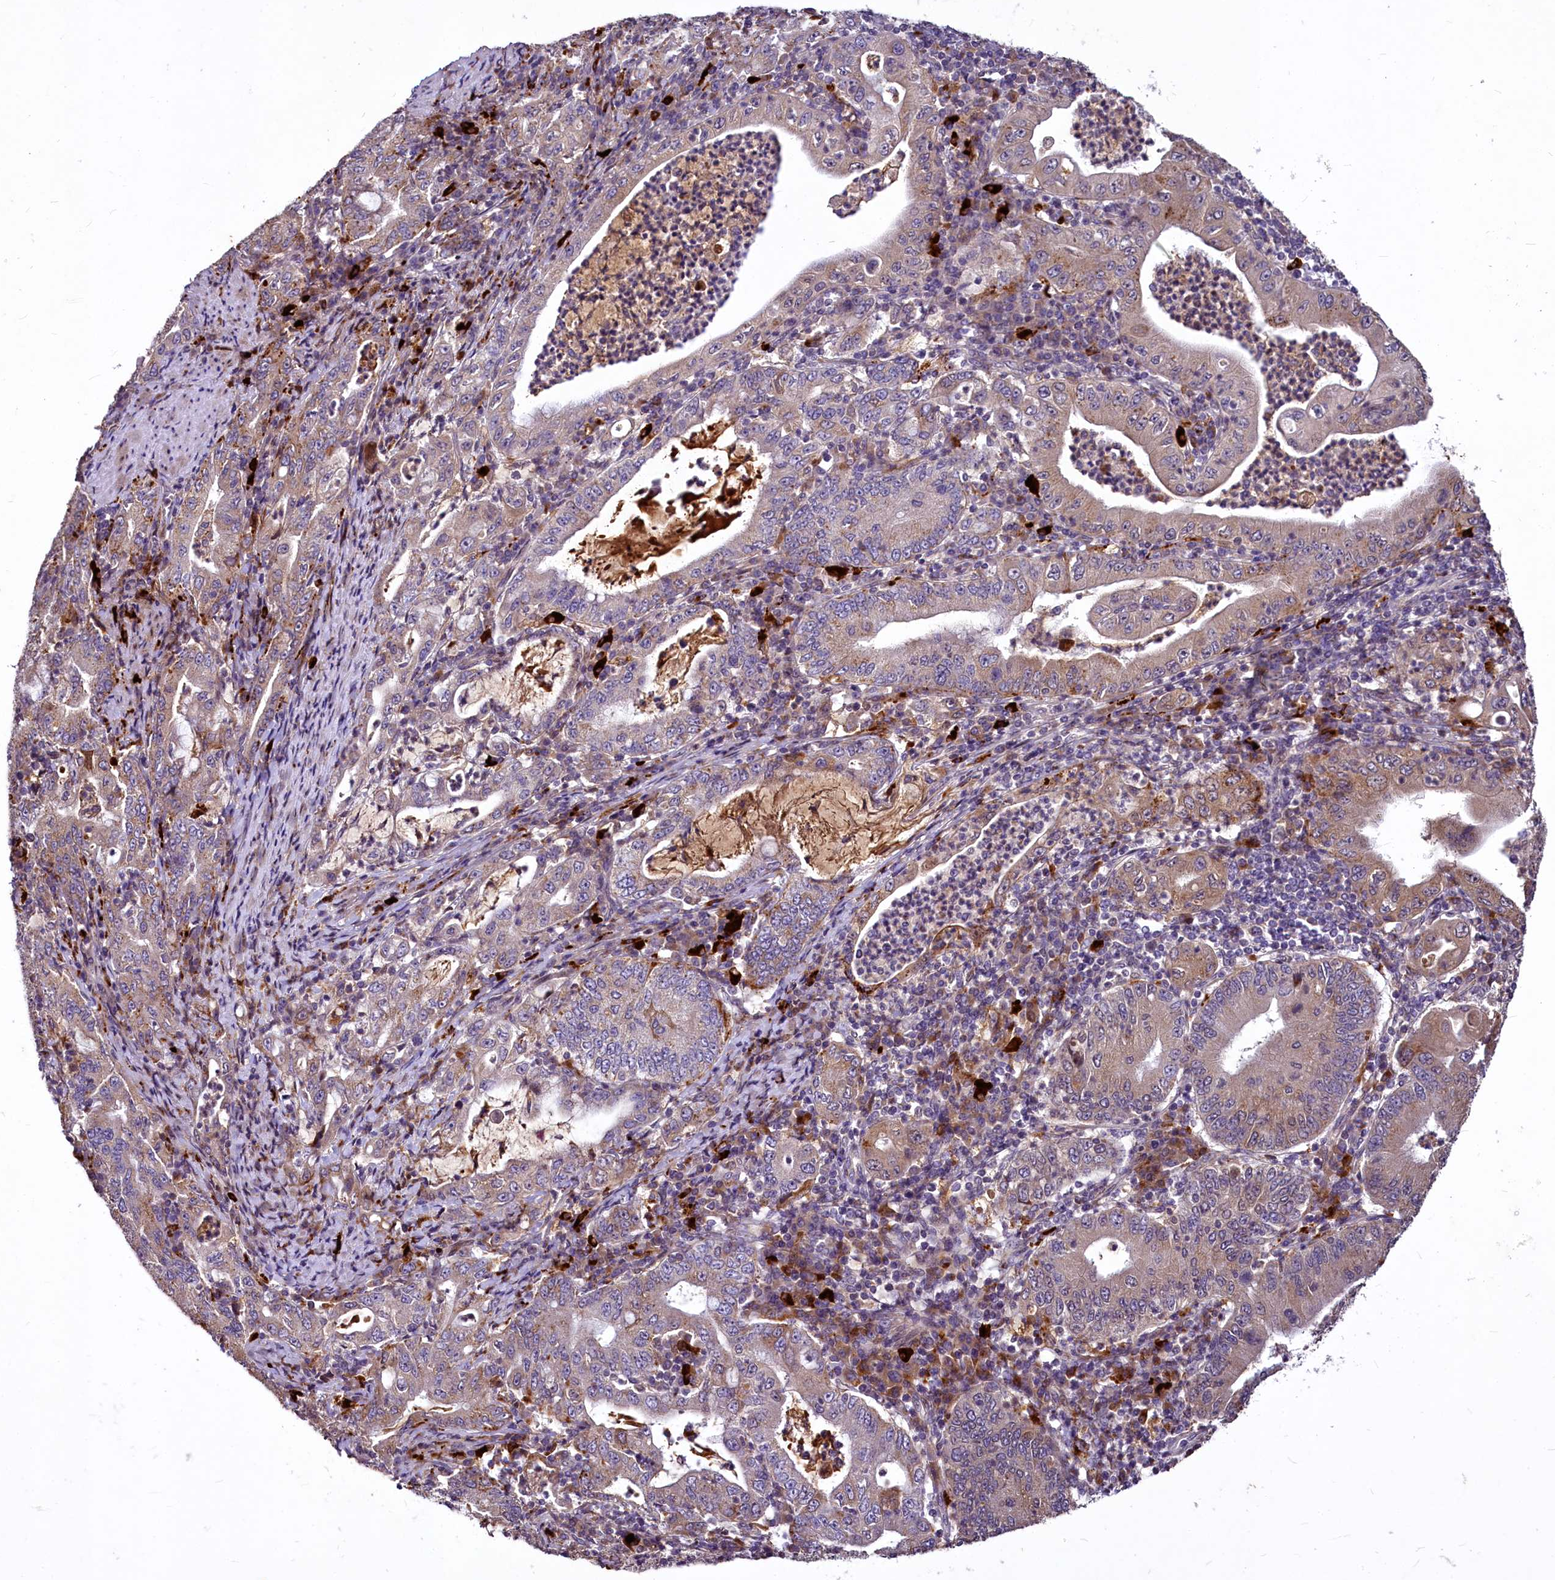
{"staining": {"intensity": "weak", "quantity": "25%-75%", "location": "cytoplasmic/membranous"}, "tissue": "stomach cancer", "cell_type": "Tumor cells", "image_type": "cancer", "snomed": [{"axis": "morphology", "description": "Normal tissue, NOS"}, {"axis": "morphology", "description": "Adenocarcinoma, NOS"}, {"axis": "topography", "description": "Esophagus"}, {"axis": "topography", "description": "Stomach, upper"}, {"axis": "topography", "description": "Peripheral nerve tissue"}], "caption": "A brown stain highlights weak cytoplasmic/membranous staining of a protein in human stomach adenocarcinoma tumor cells.", "gene": "C11orf86", "patient": {"sex": "male", "age": 62}}